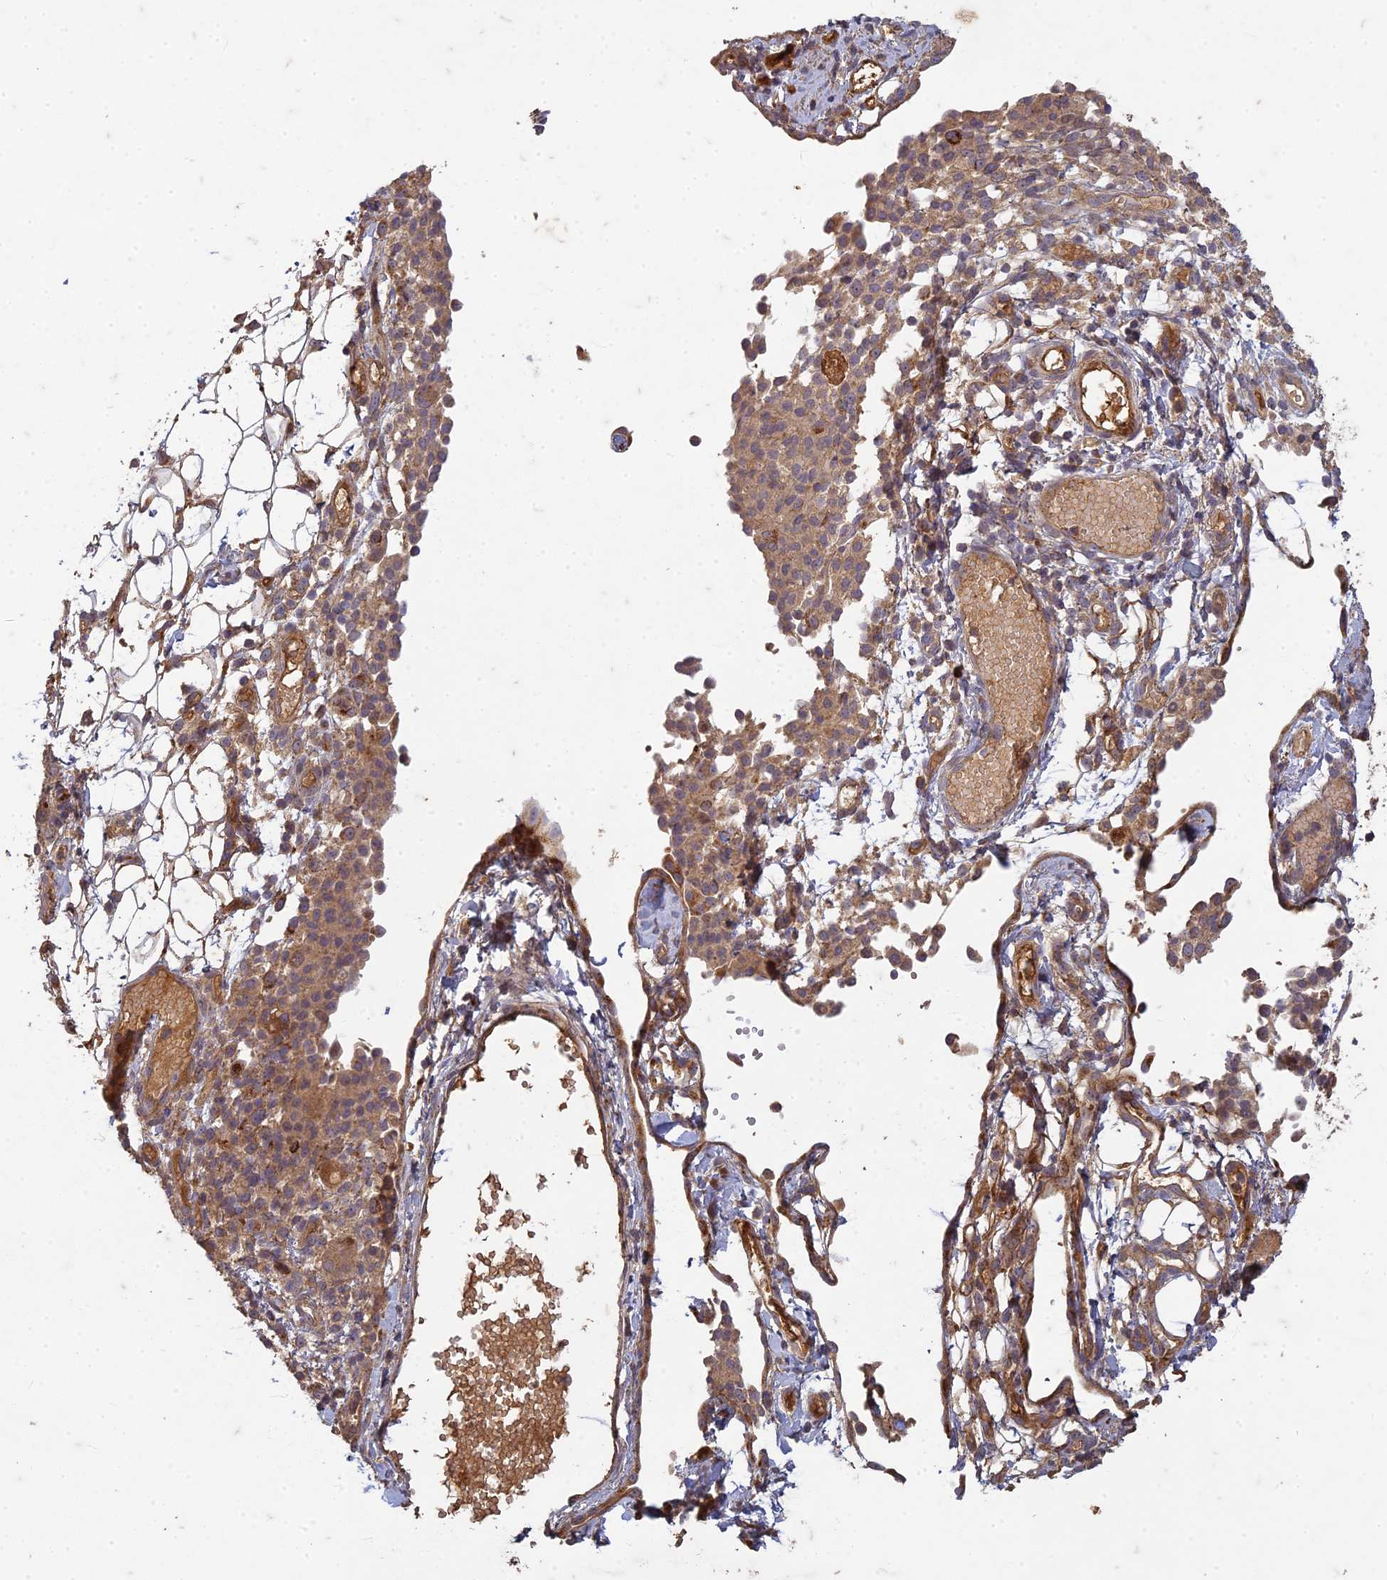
{"staining": {"intensity": "moderate", "quantity": ">75%", "location": "cytoplasmic/membranous"}, "tissue": "ovarian cancer", "cell_type": "Tumor cells", "image_type": "cancer", "snomed": [{"axis": "morphology", "description": "Carcinoma, endometroid"}, {"axis": "topography", "description": "Ovary"}], "caption": "DAB (3,3'-diaminobenzidine) immunohistochemical staining of human ovarian endometroid carcinoma exhibits moderate cytoplasmic/membranous protein staining in approximately >75% of tumor cells.", "gene": "TCF25", "patient": {"sex": "female", "age": 42}}